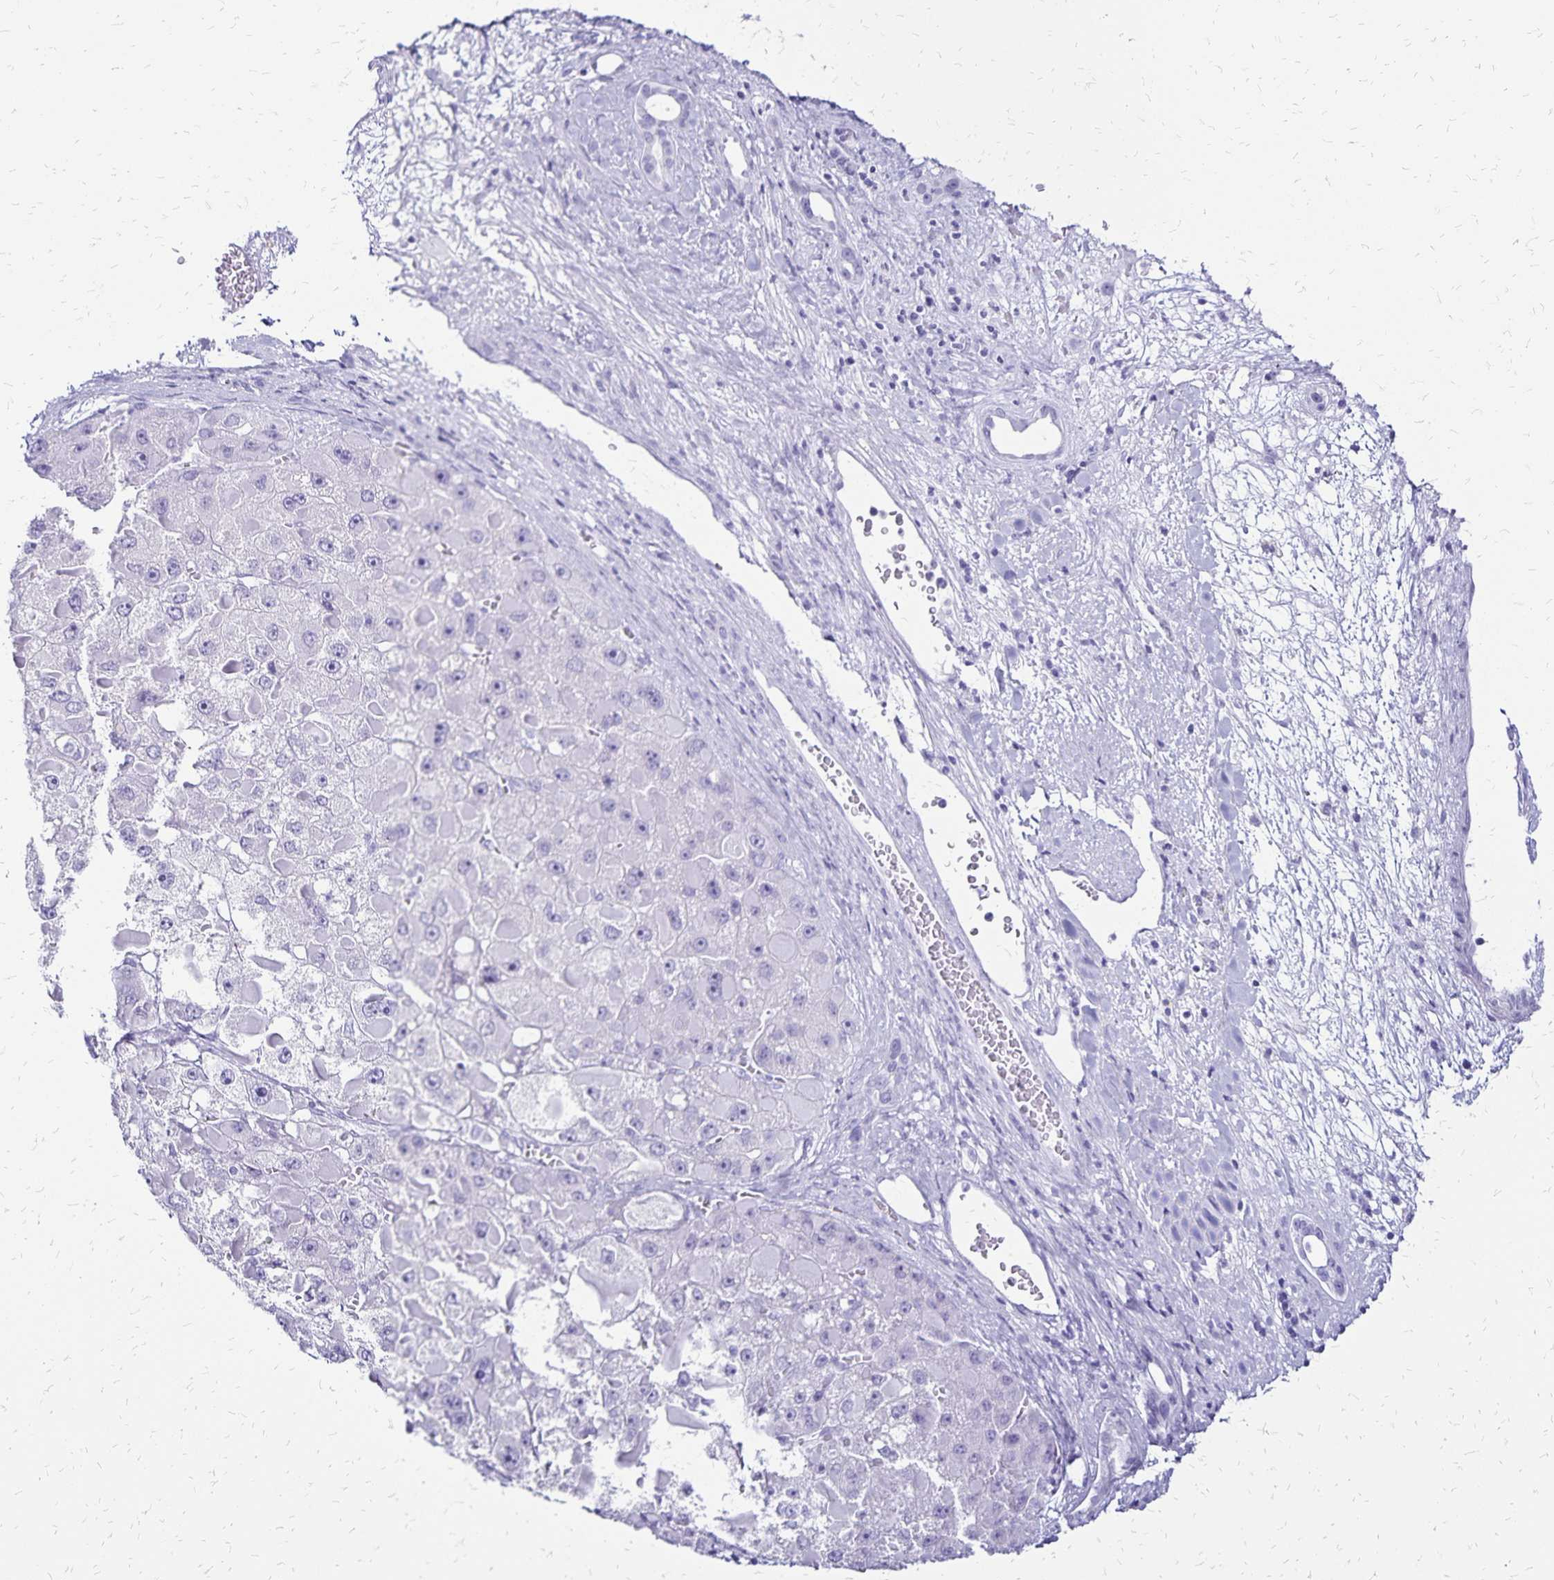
{"staining": {"intensity": "negative", "quantity": "none", "location": "none"}, "tissue": "liver cancer", "cell_type": "Tumor cells", "image_type": "cancer", "snomed": [{"axis": "morphology", "description": "Carcinoma, Hepatocellular, NOS"}, {"axis": "topography", "description": "Liver"}], "caption": "Tumor cells are negative for protein expression in human hepatocellular carcinoma (liver).", "gene": "LIN28B", "patient": {"sex": "female", "age": 73}}